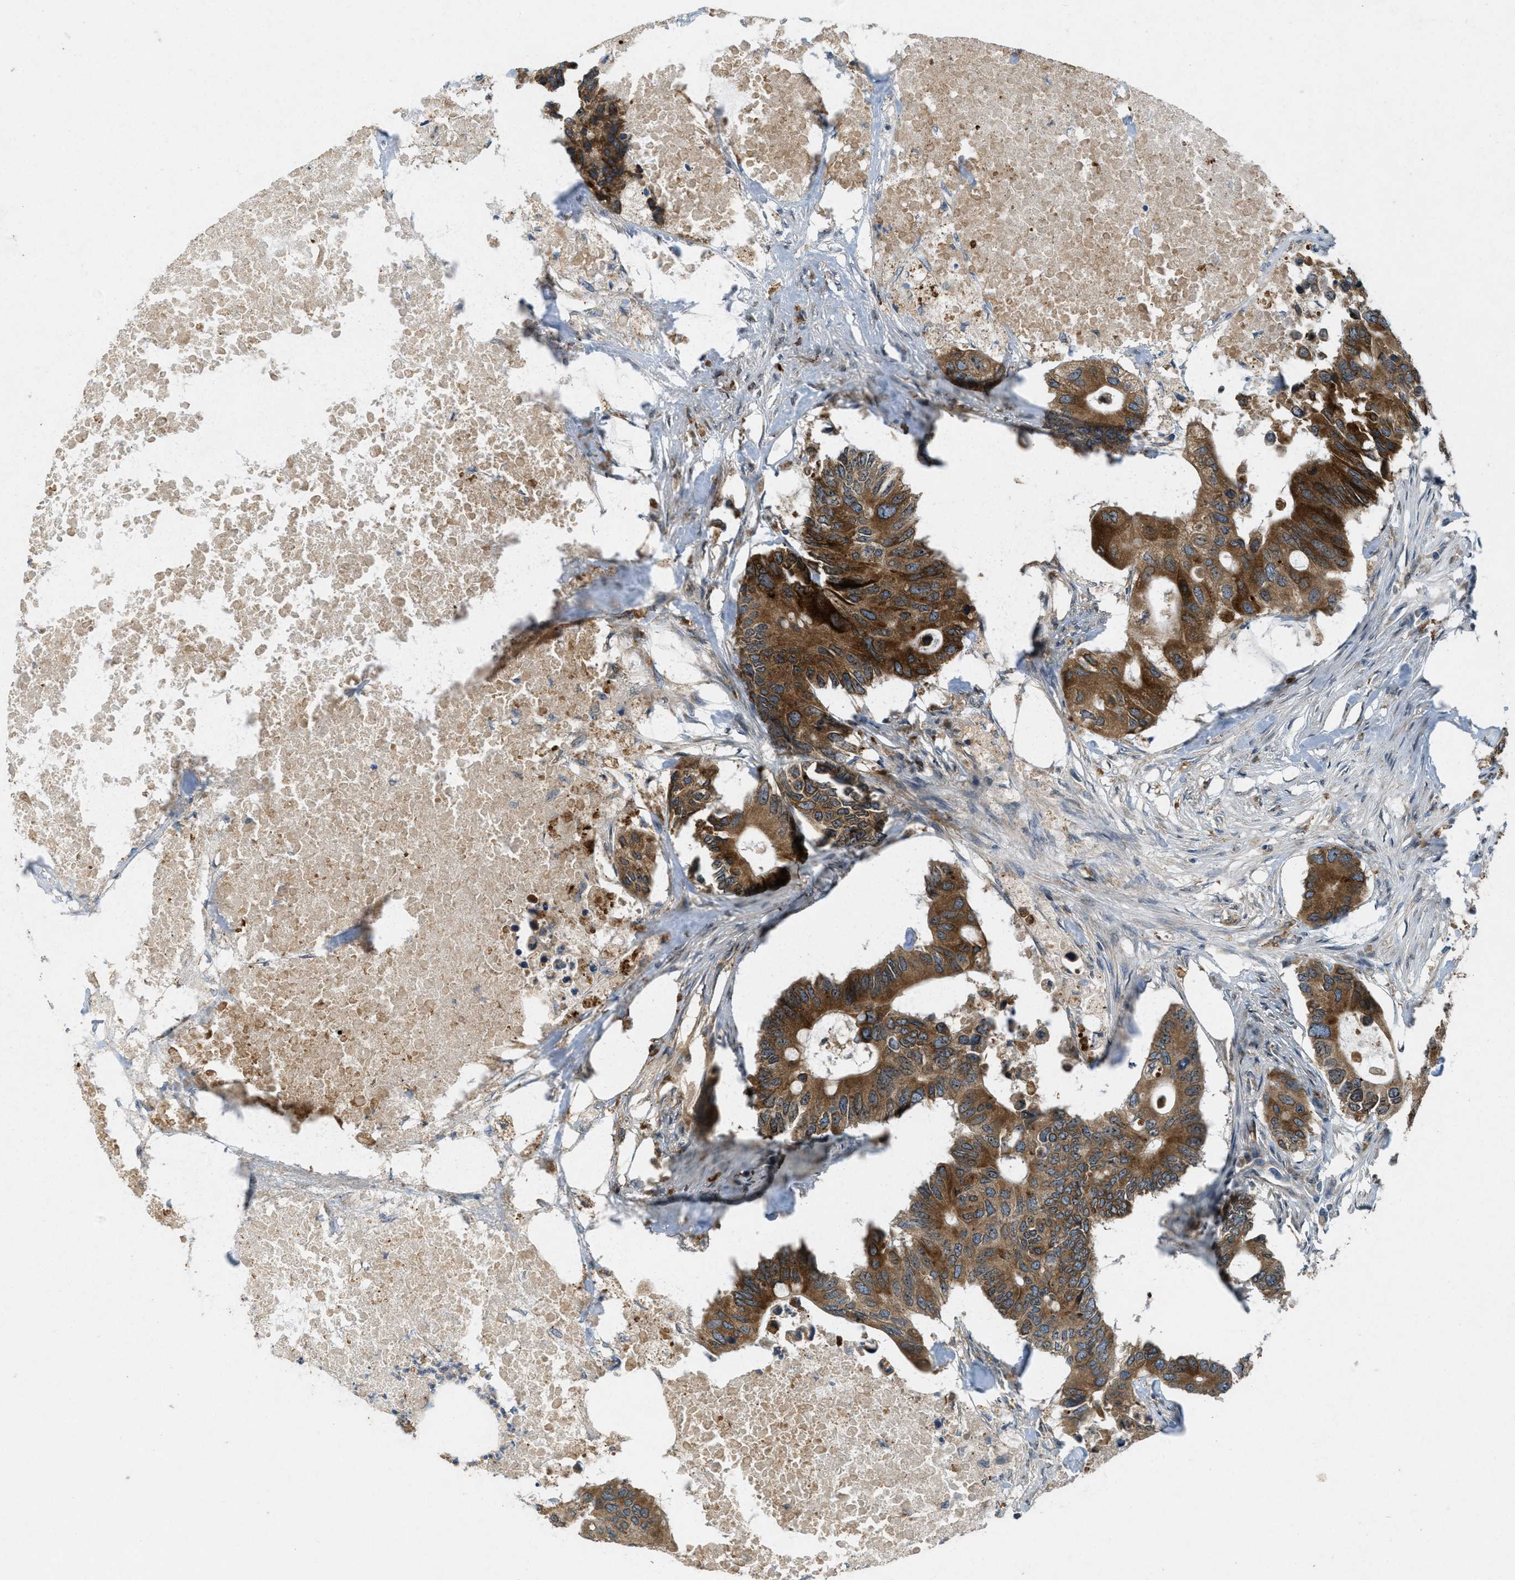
{"staining": {"intensity": "strong", "quantity": ">75%", "location": "cytoplasmic/membranous"}, "tissue": "colorectal cancer", "cell_type": "Tumor cells", "image_type": "cancer", "snomed": [{"axis": "morphology", "description": "Adenocarcinoma, NOS"}, {"axis": "topography", "description": "Colon"}], "caption": "The histopathology image exhibits staining of colorectal cancer (adenocarcinoma), revealing strong cytoplasmic/membranous protein expression (brown color) within tumor cells. (DAB IHC, brown staining for protein, blue staining for nuclei).", "gene": "SIGMAR1", "patient": {"sex": "male", "age": 71}}